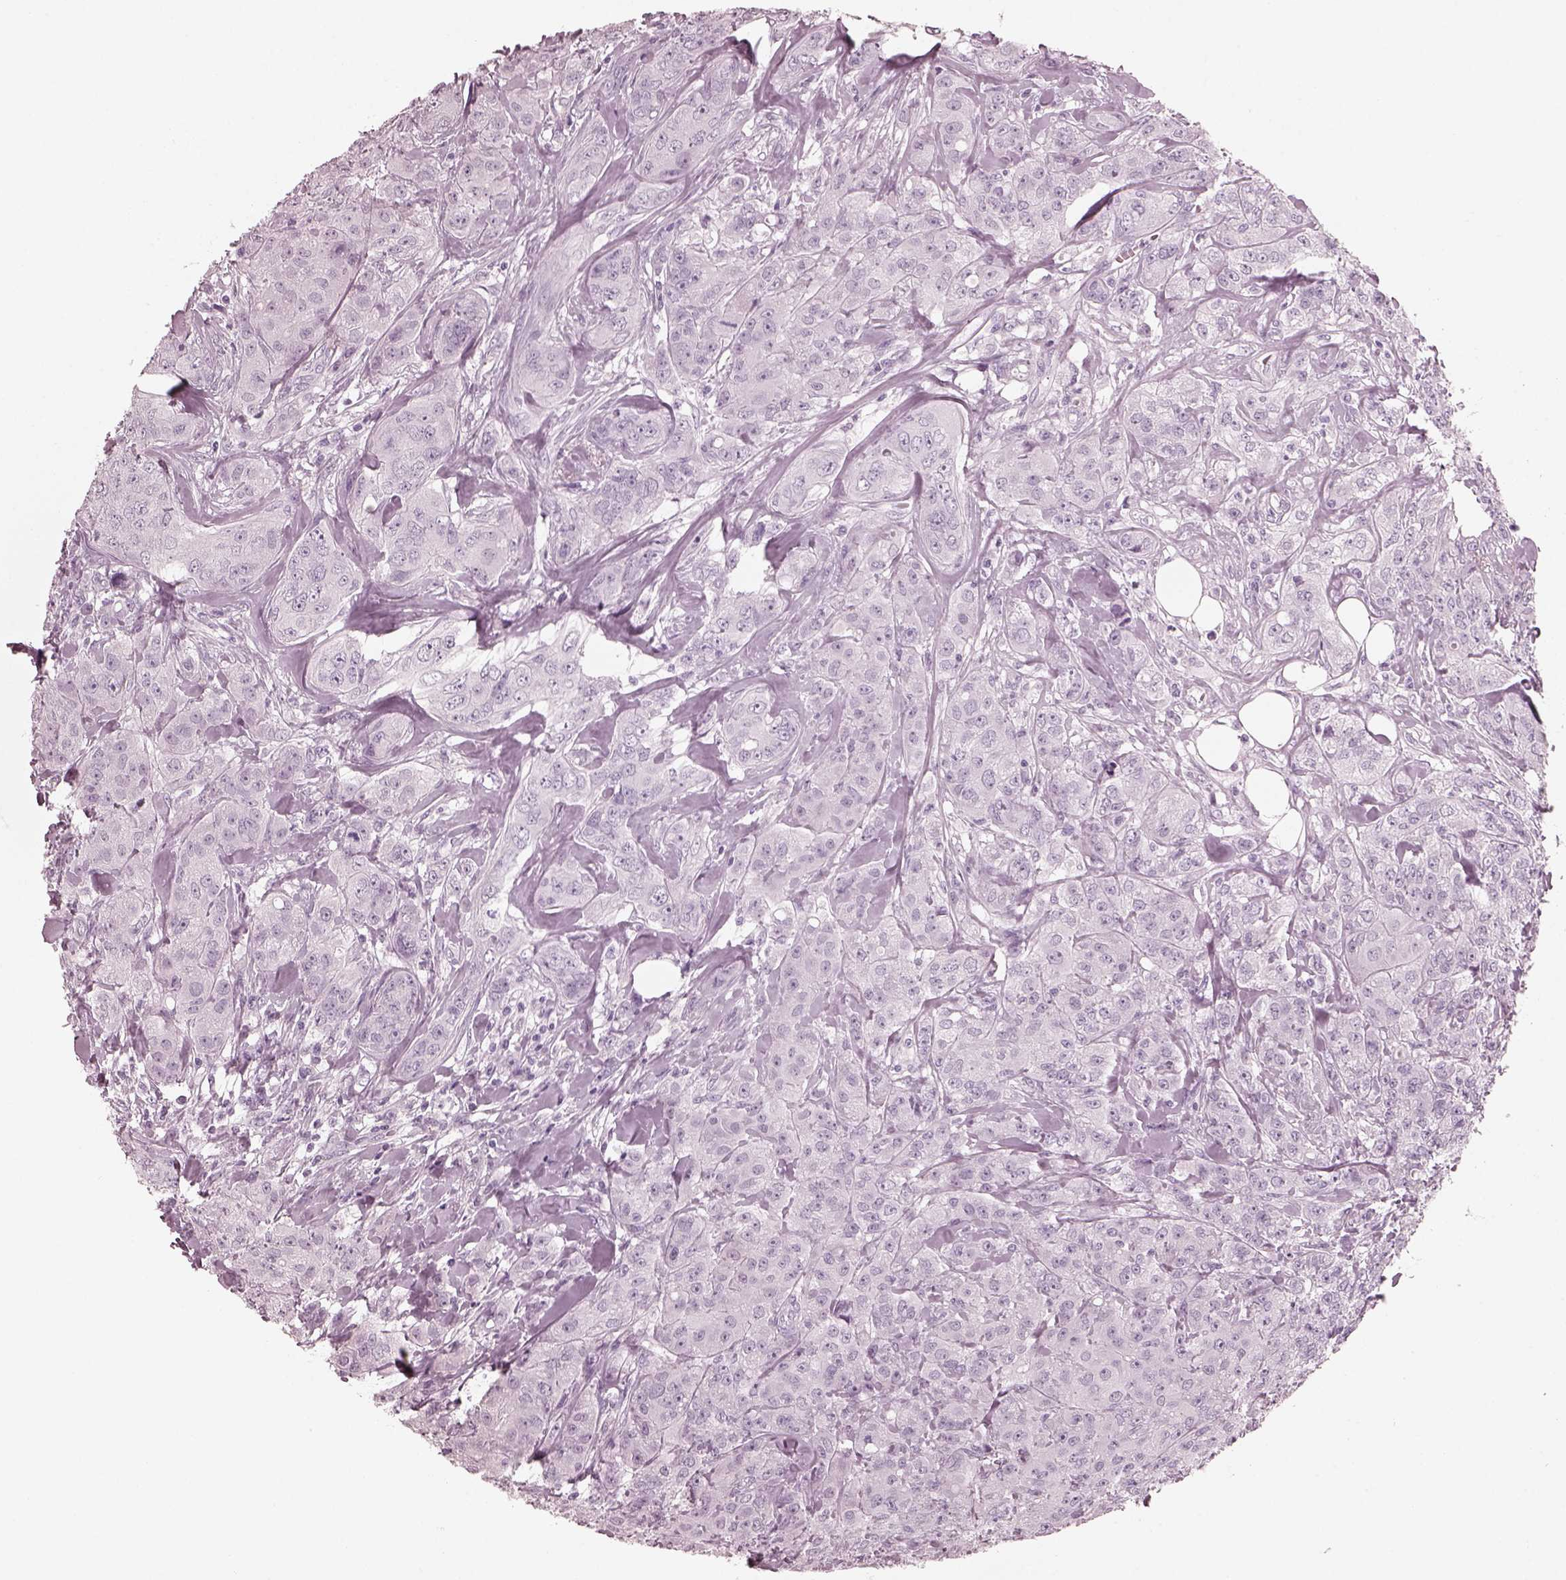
{"staining": {"intensity": "negative", "quantity": "none", "location": "none"}, "tissue": "breast cancer", "cell_type": "Tumor cells", "image_type": "cancer", "snomed": [{"axis": "morphology", "description": "Duct carcinoma"}, {"axis": "topography", "description": "Breast"}], "caption": "Image shows no protein expression in tumor cells of breast cancer tissue. (DAB immunohistochemistry, high magnification).", "gene": "FABP9", "patient": {"sex": "female", "age": 43}}